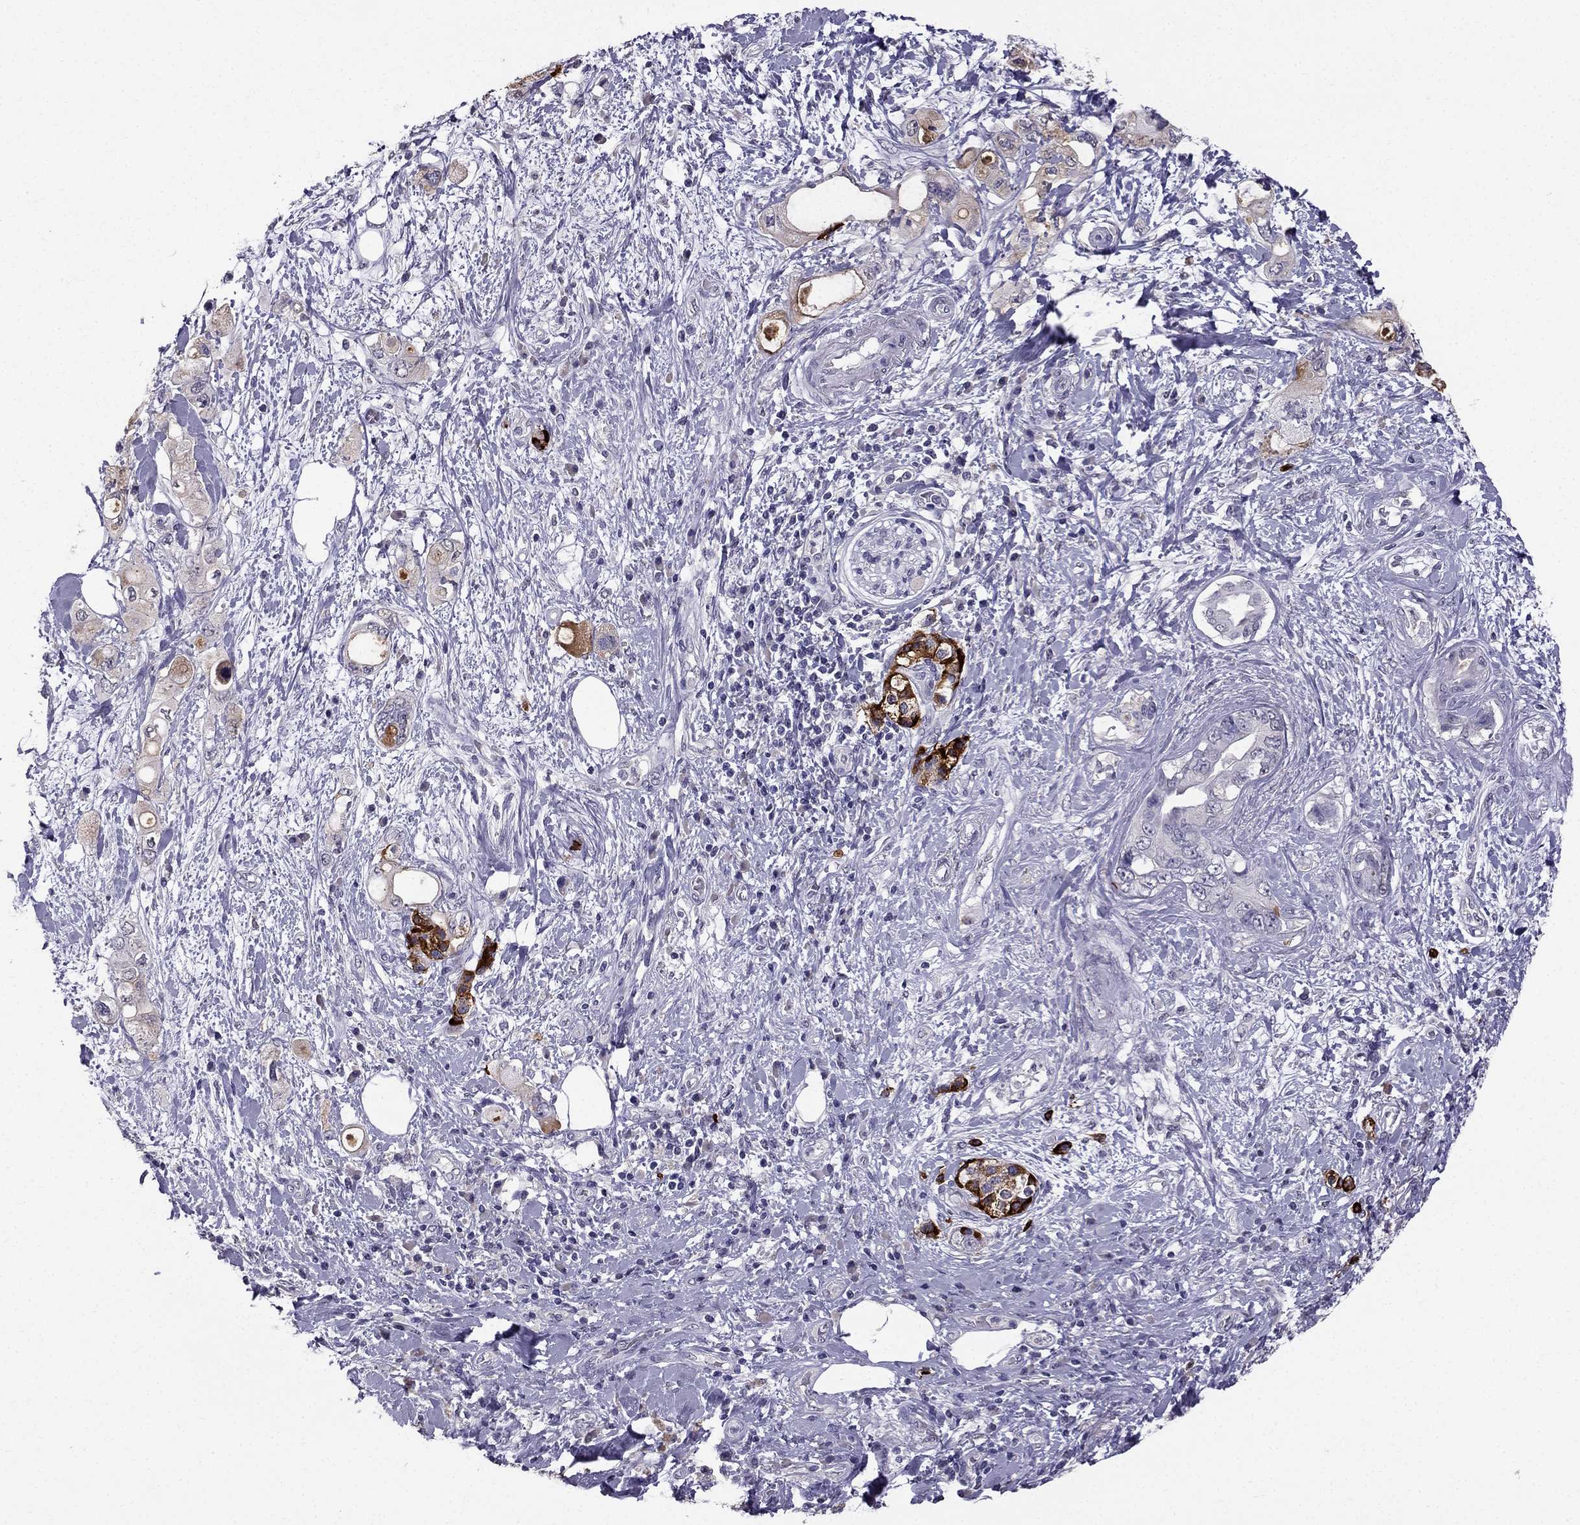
{"staining": {"intensity": "weak", "quantity": "<25%", "location": "cytoplasmic/membranous"}, "tissue": "pancreatic cancer", "cell_type": "Tumor cells", "image_type": "cancer", "snomed": [{"axis": "morphology", "description": "Adenocarcinoma, NOS"}, {"axis": "topography", "description": "Pancreas"}], "caption": "Tumor cells are negative for brown protein staining in adenocarcinoma (pancreatic). (DAB immunohistochemistry, high magnification).", "gene": "SCG5", "patient": {"sex": "female", "age": 56}}